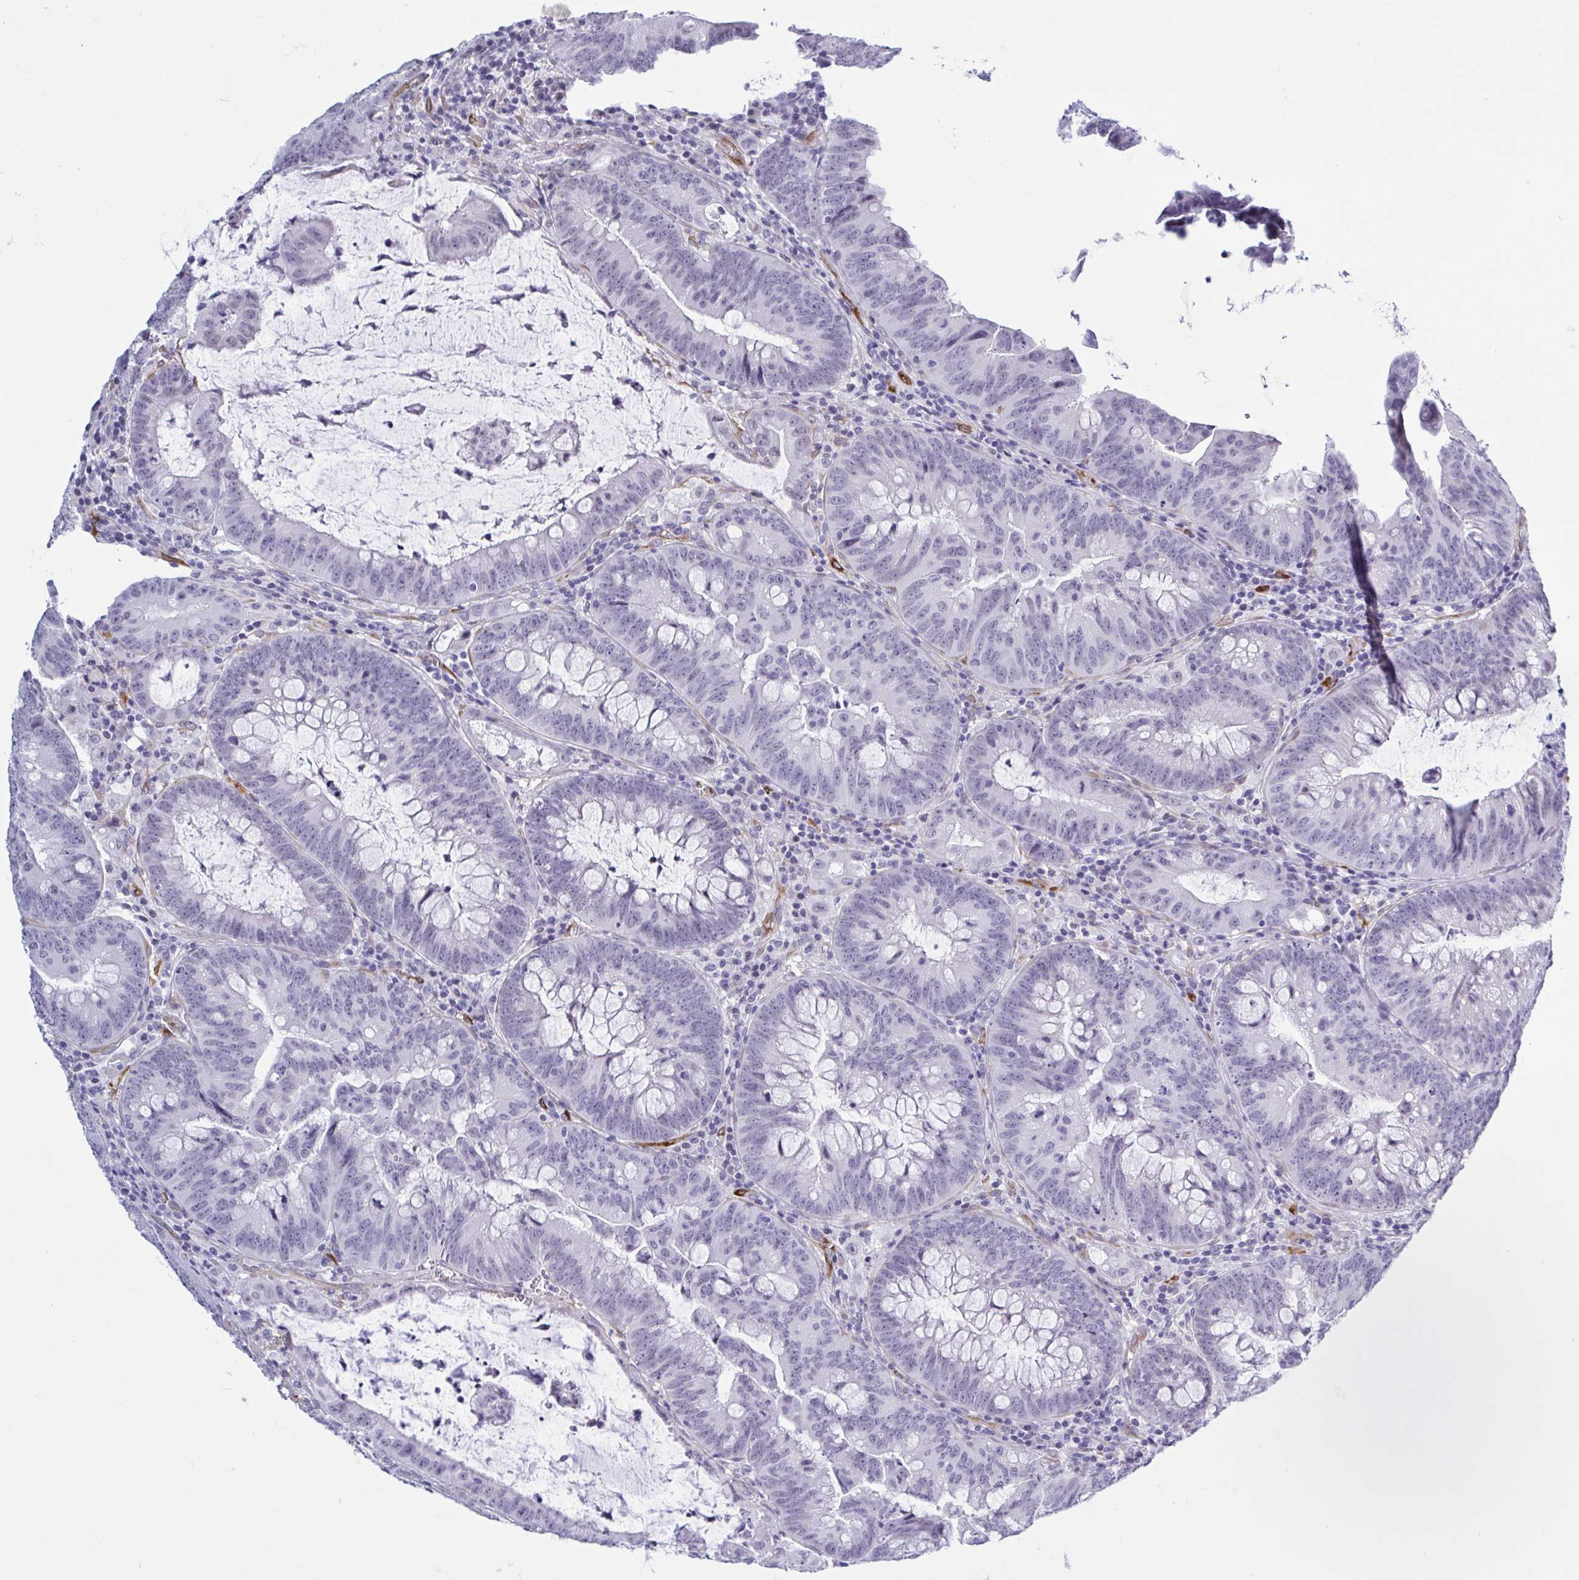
{"staining": {"intensity": "negative", "quantity": "none", "location": "none"}, "tissue": "colorectal cancer", "cell_type": "Tumor cells", "image_type": "cancer", "snomed": [{"axis": "morphology", "description": "Adenocarcinoma, NOS"}, {"axis": "topography", "description": "Colon"}], "caption": "This is a photomicrograph of immunohistochemistry staining of colorectal adenocarcinoma, which shows no expression in tumor cells.", "gene": "EML1", "patient": {"sex": "male", "age": 62}}